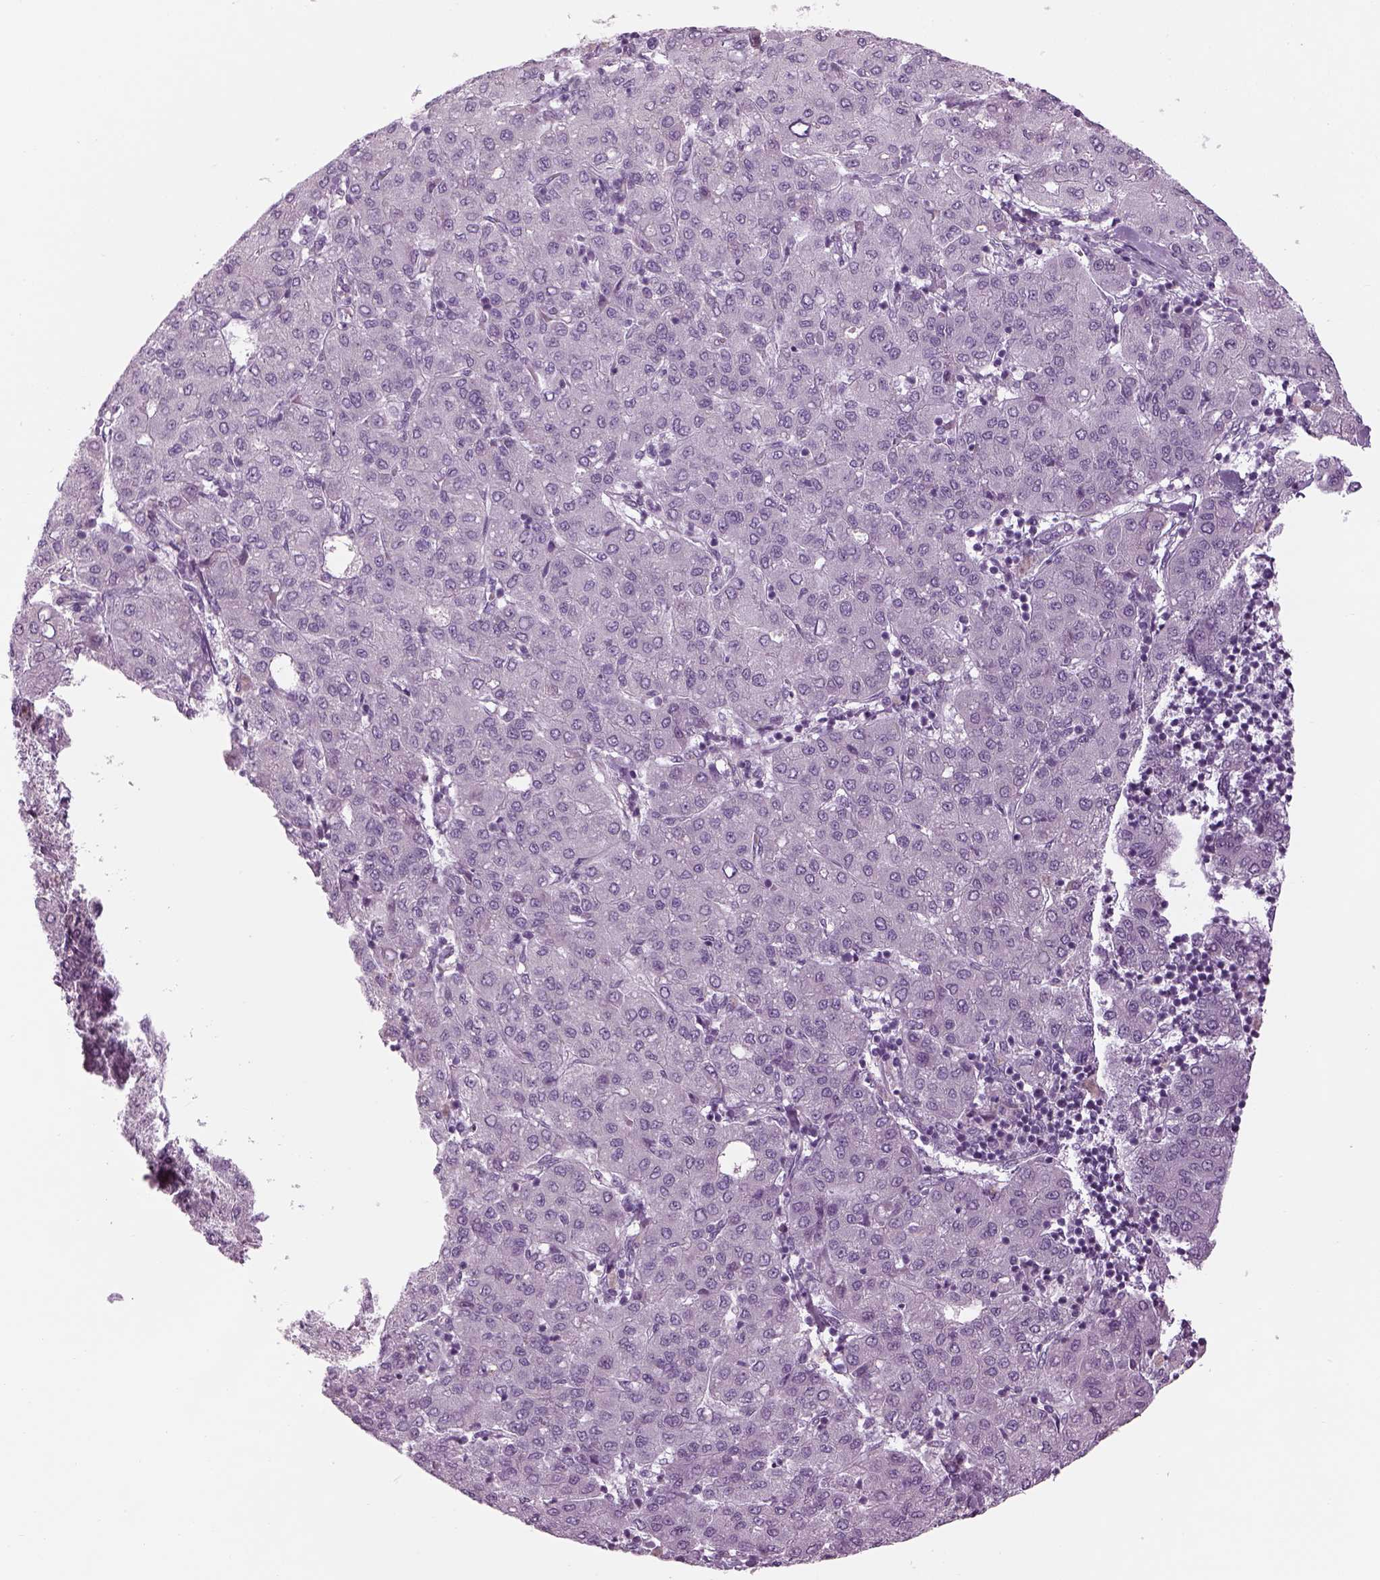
{"staining": {"intensity": "negative", "quantity": "none", "location": "none"}, "tissue": "liver cancer", "cell_type": "Tumor cells", "image_type": "cancer", "snomed": [{"axis": "morphology", "description": "Carcinoma, Hepatocellular, NOS"}, {"axis": "topography", "description": "Liver"}], "caption": "Tumor cells are negative for brown protein staining in hepatocellular carcinoma (liver).", "gene": "LRRIQ3", "patient": {"sex": "male", "age": 65}}